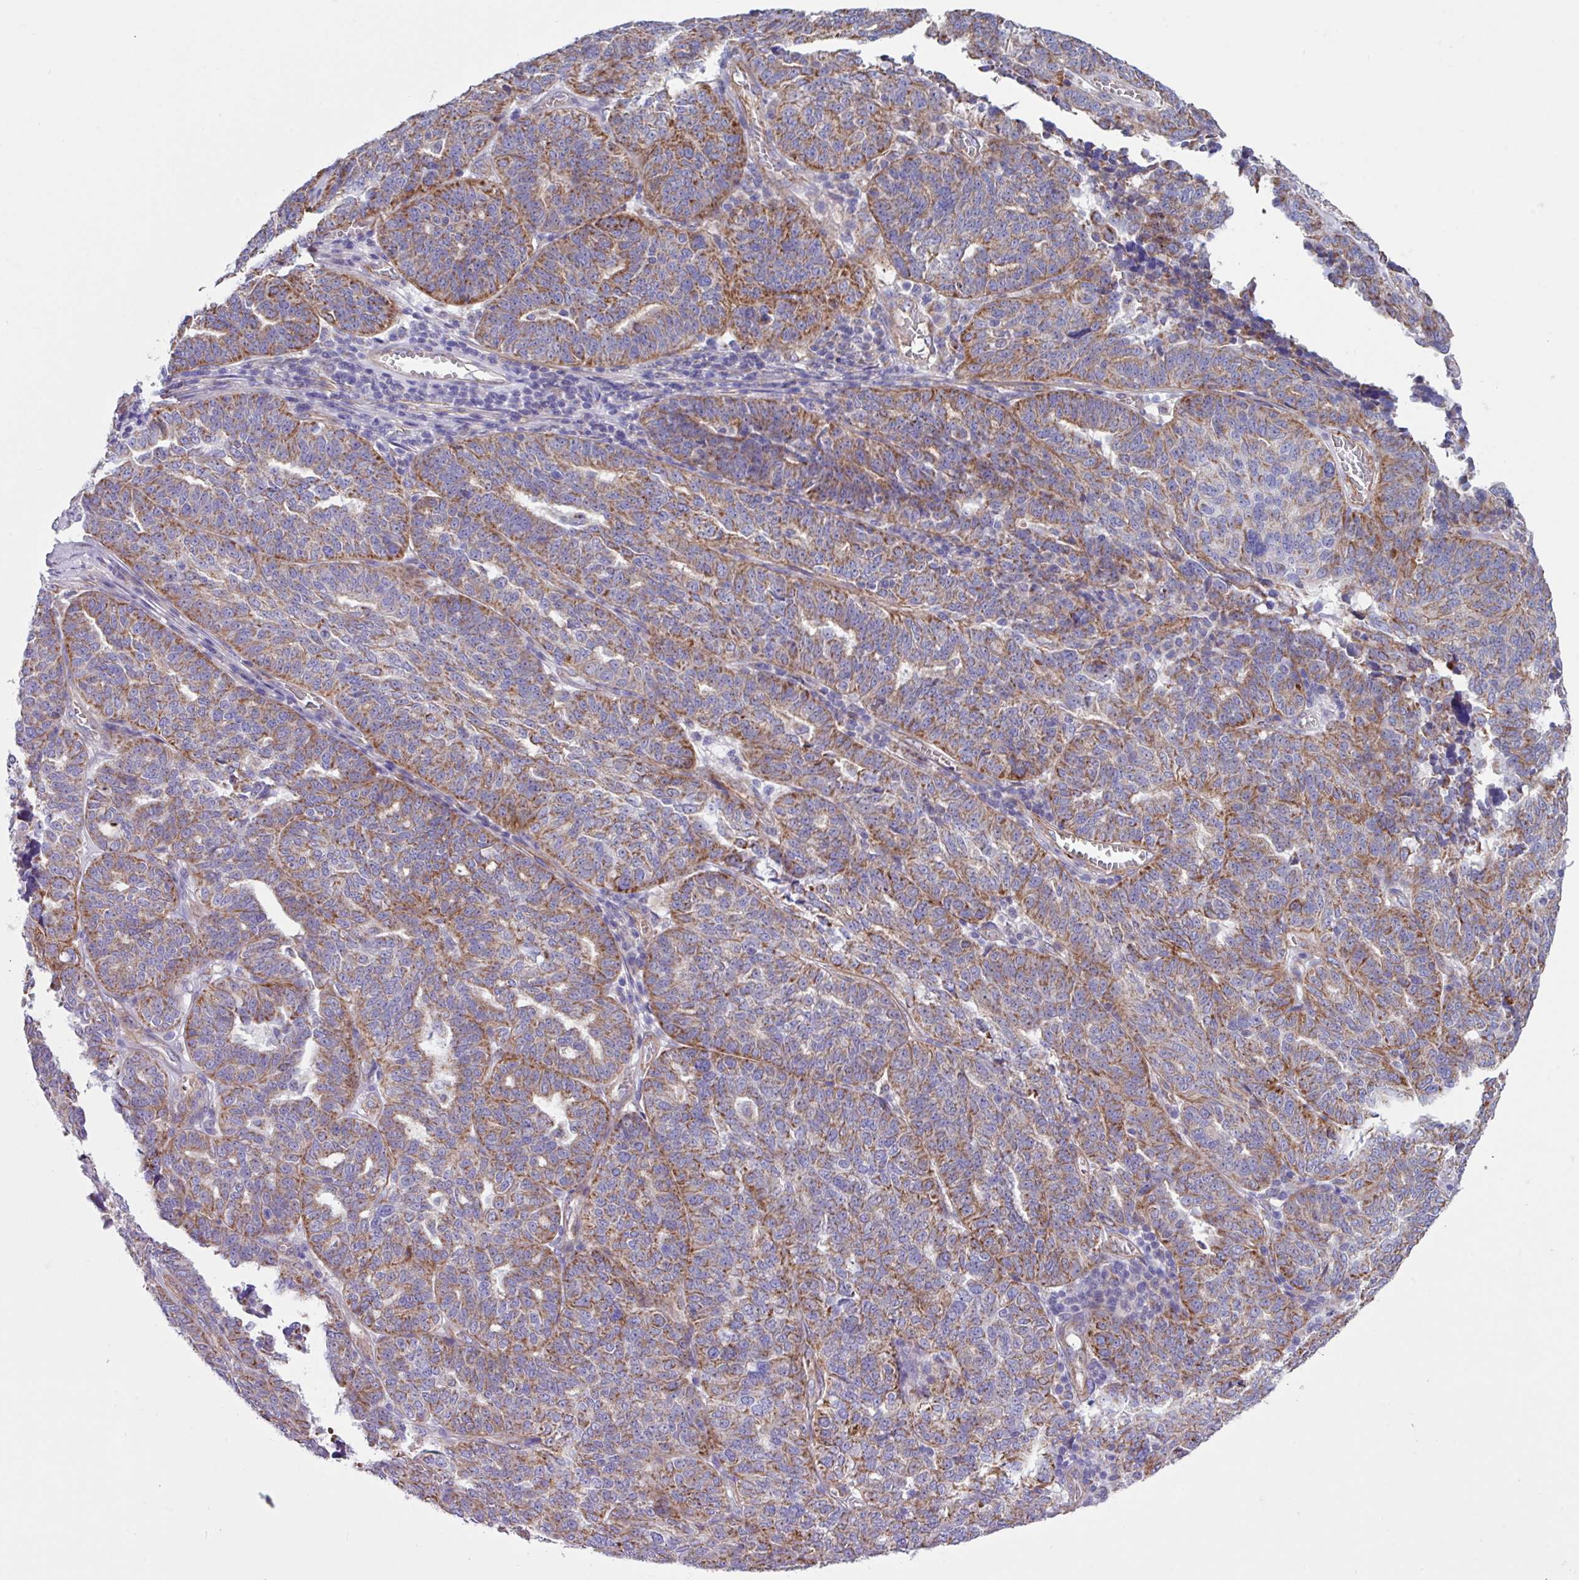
{"staining": {"intensity": "strong", "quantity": "25%-75%", "location": "cytoplasmic/membranous"}, "tissue": "ovarian cancer", "cell_type": "Tumor cells", "image_type": "cancer", "snomed": [{"axis": "morphology", "description": "Cystadenocarcinoma, serous, NOS"}, {"axis": "topography", "description": "Ovary"}], "caption": "Ovarian serous cystadenocarcinoma stained with a protein marker reveals strong staining in tumor cells.", "gene": "OTULIN", "patient": {"sex": "female", "age": 59}}